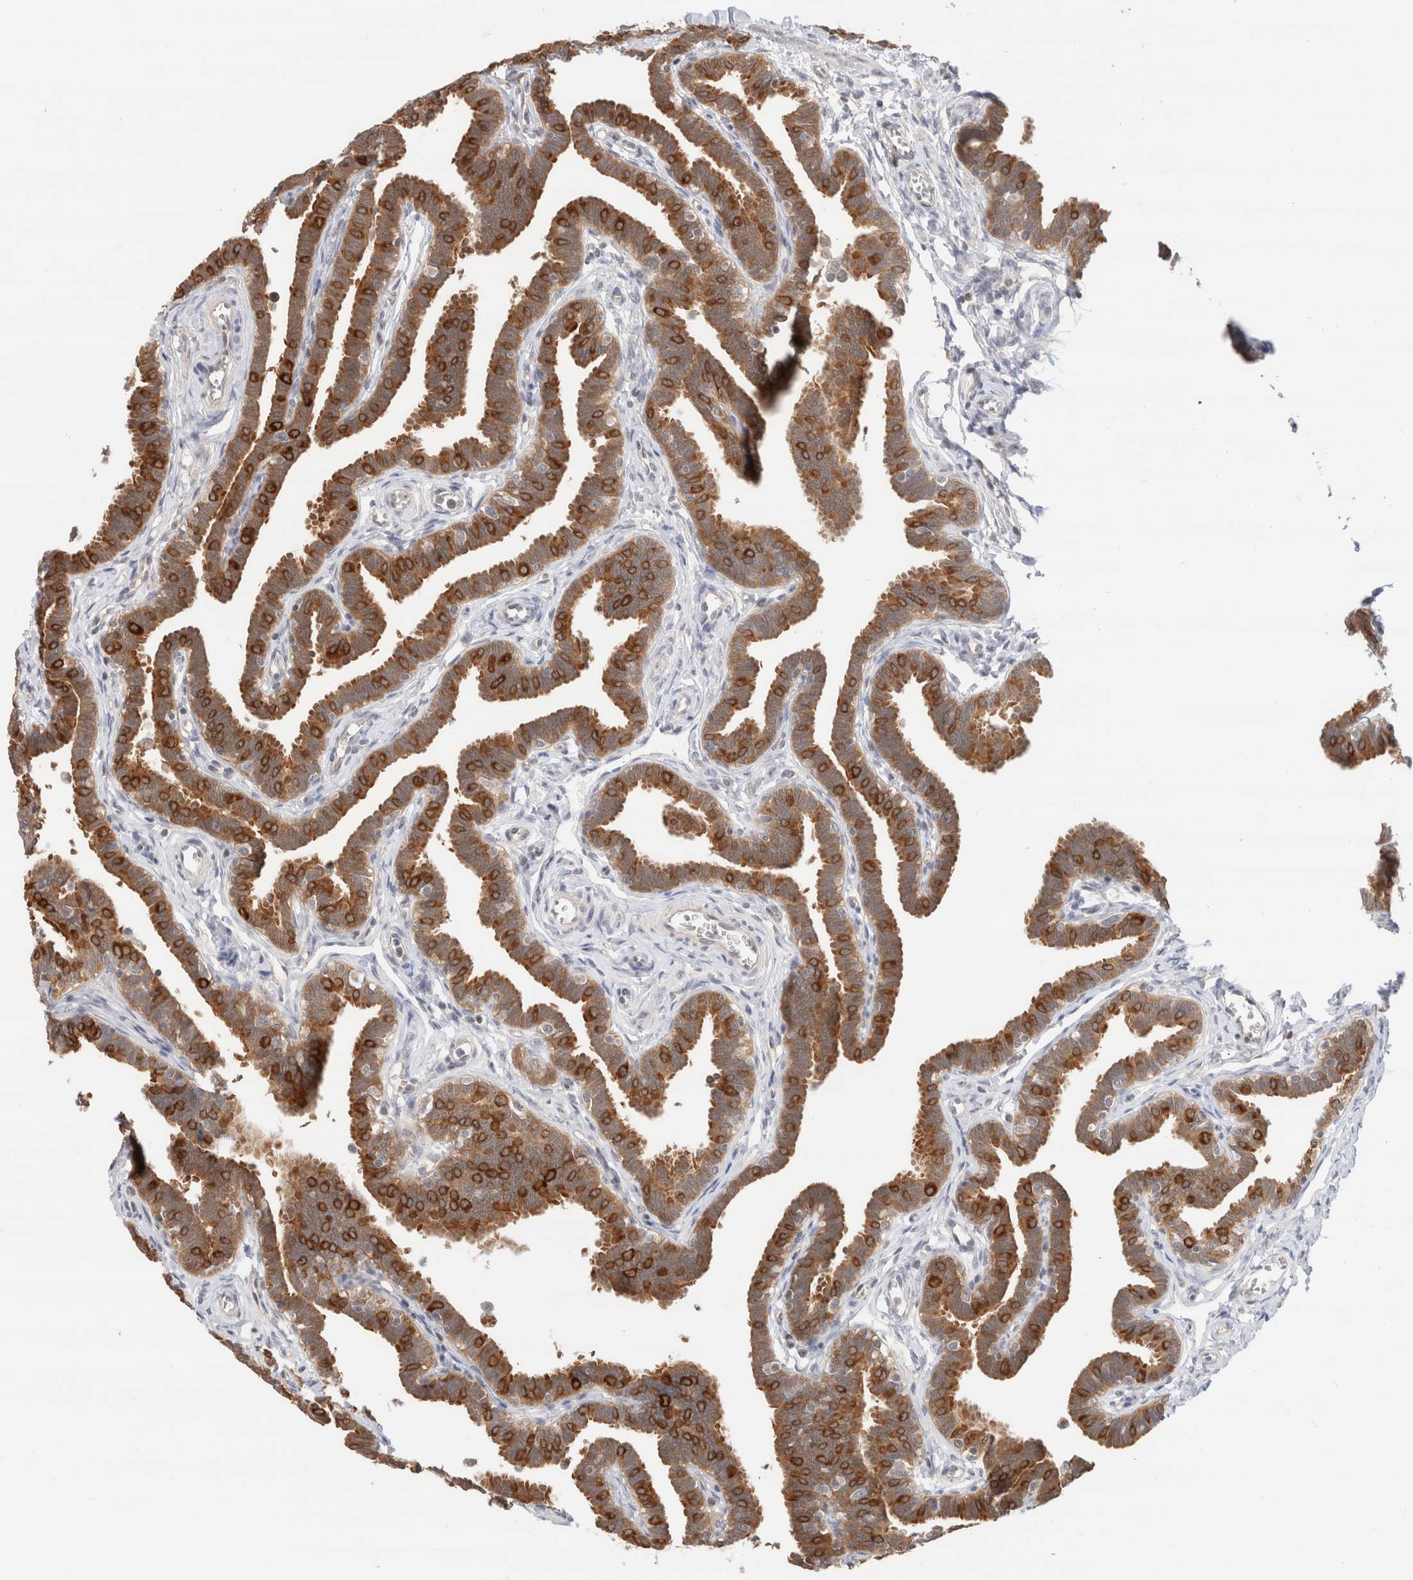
{"staining": {"intensity": "strong", "quantity": ">75%", "location": "cytoplasmic/membranous"}, "tissue": "fallopian tube", "cell_type": "Glandular cells", "image_type": "normal", "snomed": [{"axis": "morphology", "description": "Normal tissue, NOS"}, {"axis": "topography", "description": "Fallopian tube"}, {"axis": "topography", "description": "Ovary"}], "caption": "DAB immunohistochemical staining of unremarkable human fallopian tube shows strong cytoplasmic/membranous protein positivity in about >75% of glandular cells. Immunohistochemistry stains the protein of interest in brown and the nuclei are stained blue.", "gene": "C17orf97", "patient": {"sex": "female", "age": 23}}